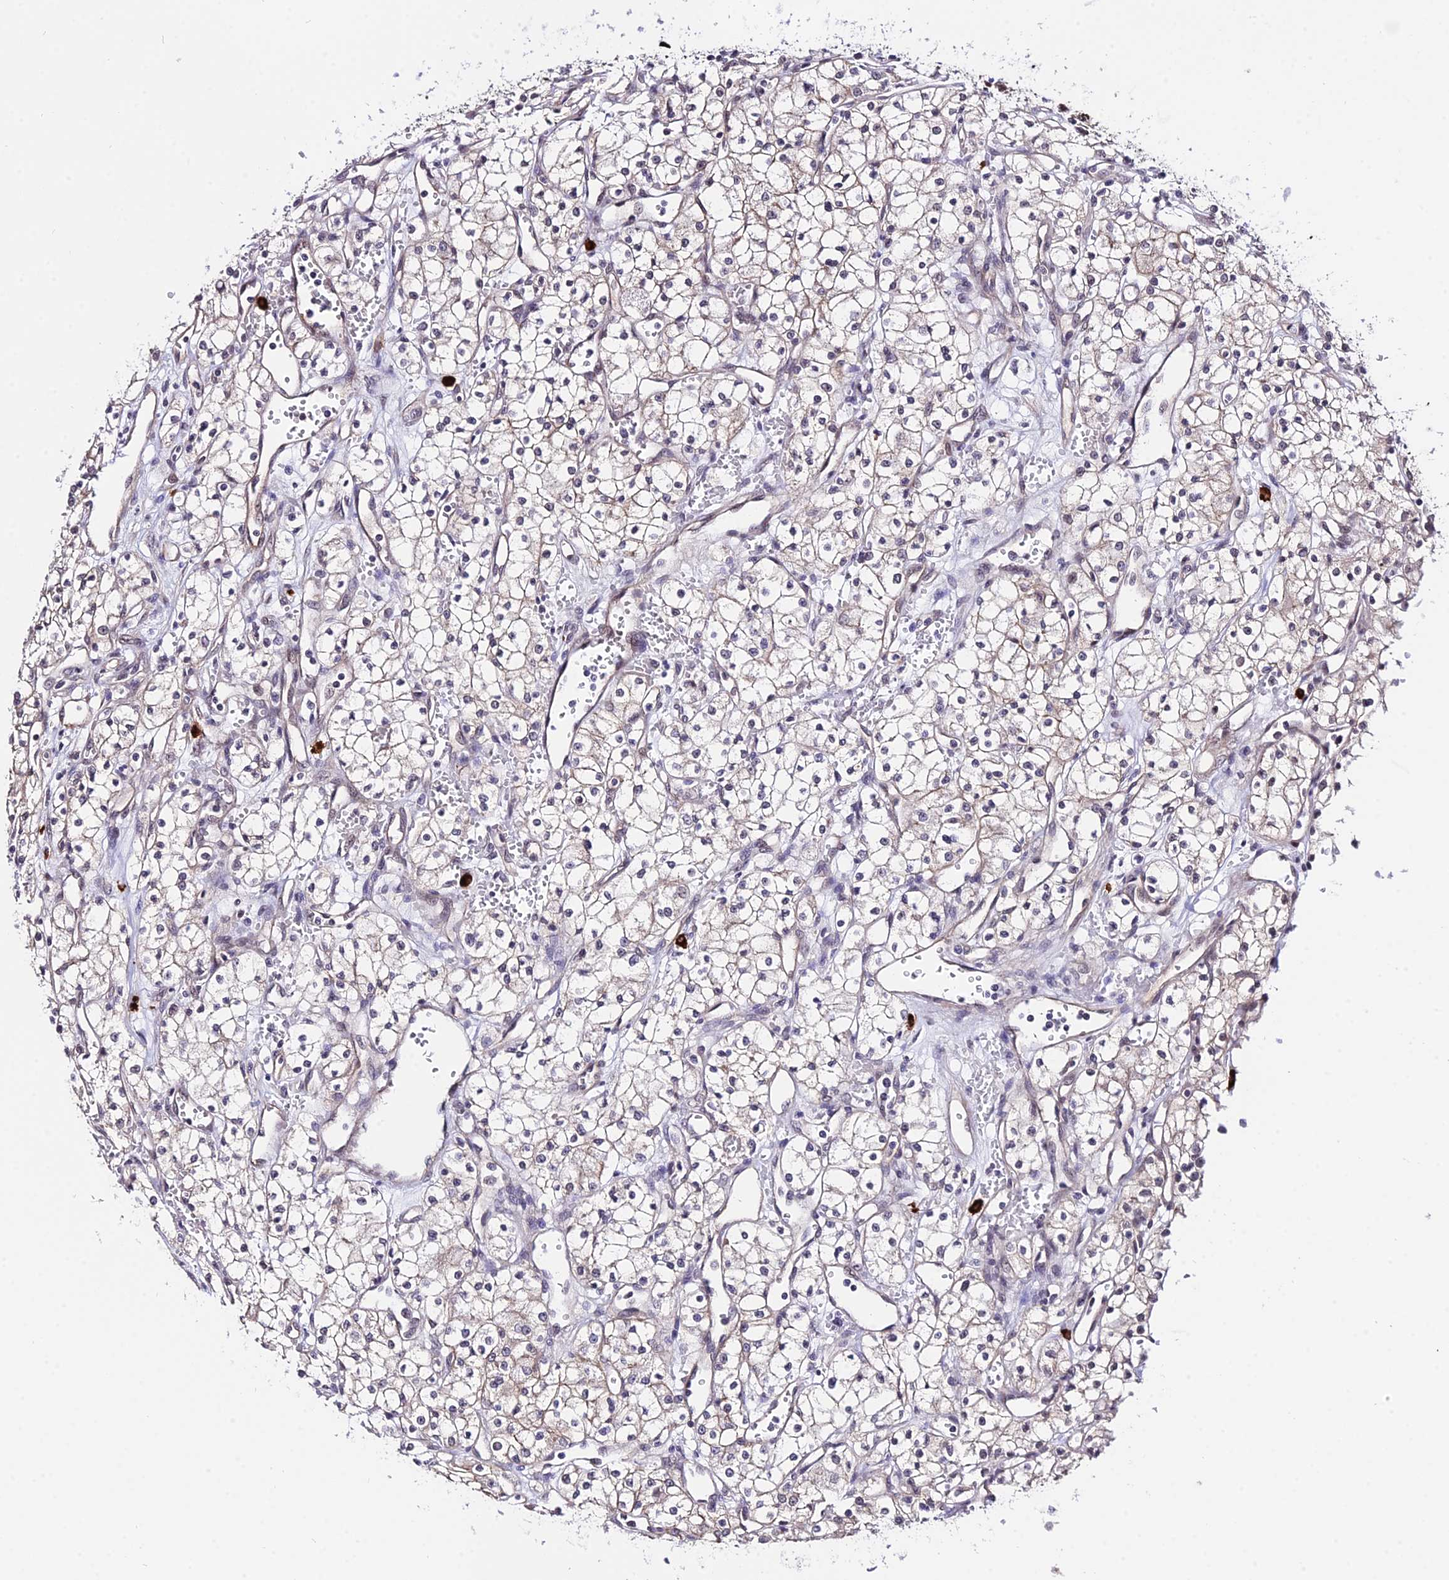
{"staining": {"intensity": "negative", "quantity": "none", "location": "none"}, "tissue": "renal cancer", "cell_type": "Tumor cells", "image_type": "cancer", "snomed": [{"axis": "morphology", "description": "Adenocarcinoma, NOS"}, {"axis": "topography", "description": "Kidney"}], "caption": "DAB immunohistochemical staining of renal cancer (adenocarcinoma) exhibits no significant expression in tumor cells. Brightfield microscopy of immunohistochemistry stained with DAB (brown) and hematoxylin (blue), captured at high magnification.", "gene": "POLR2I", "patient": {"sex": "male", "age": 59}}